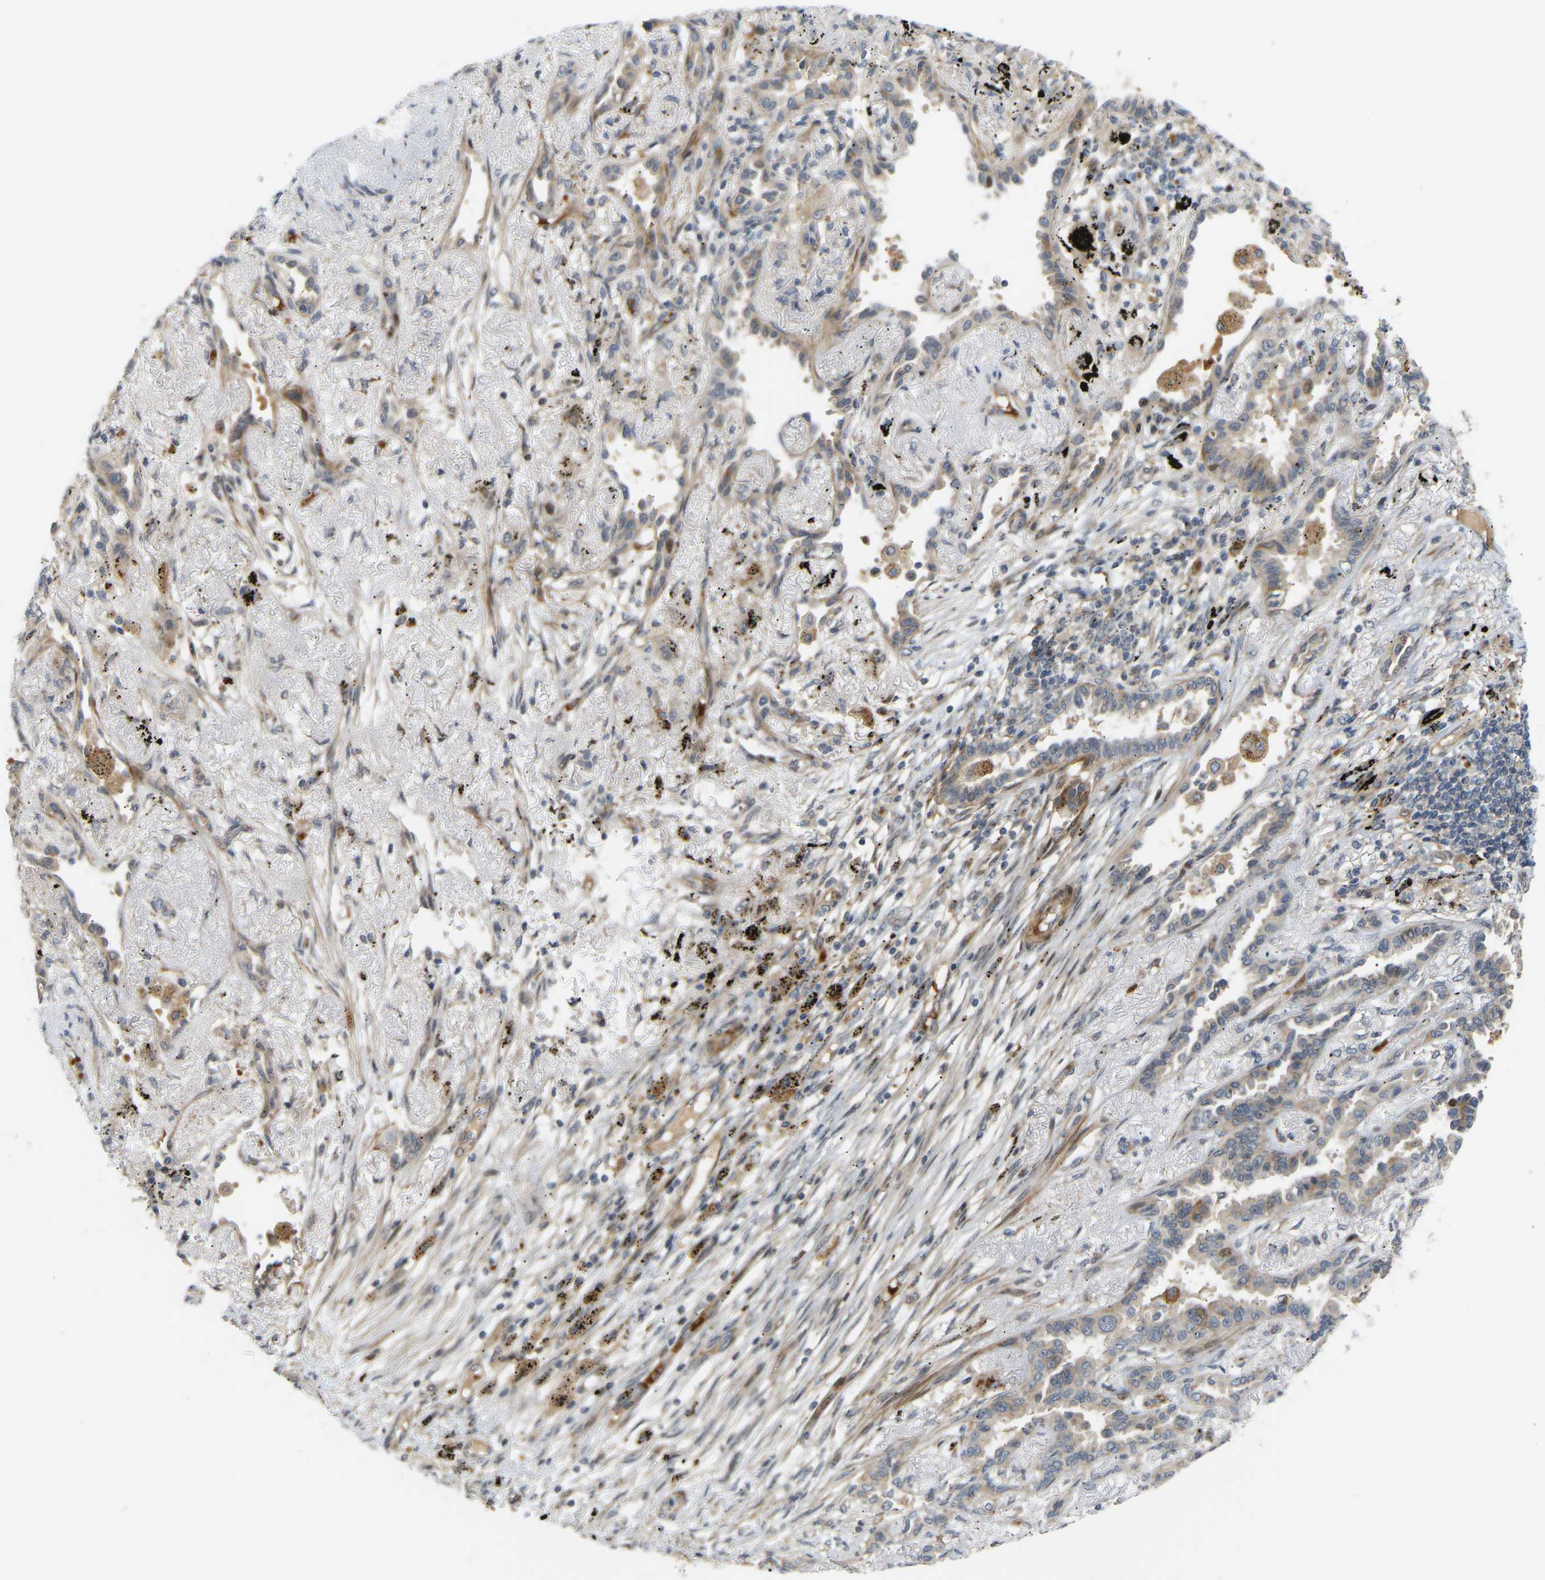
{"staining": {"intensity": "weak", "quantity": "<25%", "location": "cytoplasmic/membranous"}, "tissue": "lung cancer", "cell_type": "Tumor cells", "image_type": "cancer", "snomed": [{"axis": "morphology", "description": "Adenocarcinoma, NOS"}, {"axis": "topography", "description": "Lung"}], "caption": "The micrograph exhibits no staining of tumor cells in lung cancer (adenocarcinoma).", "gene": "POGLUT2", "patient": {"sex": "male", "age": 59}}